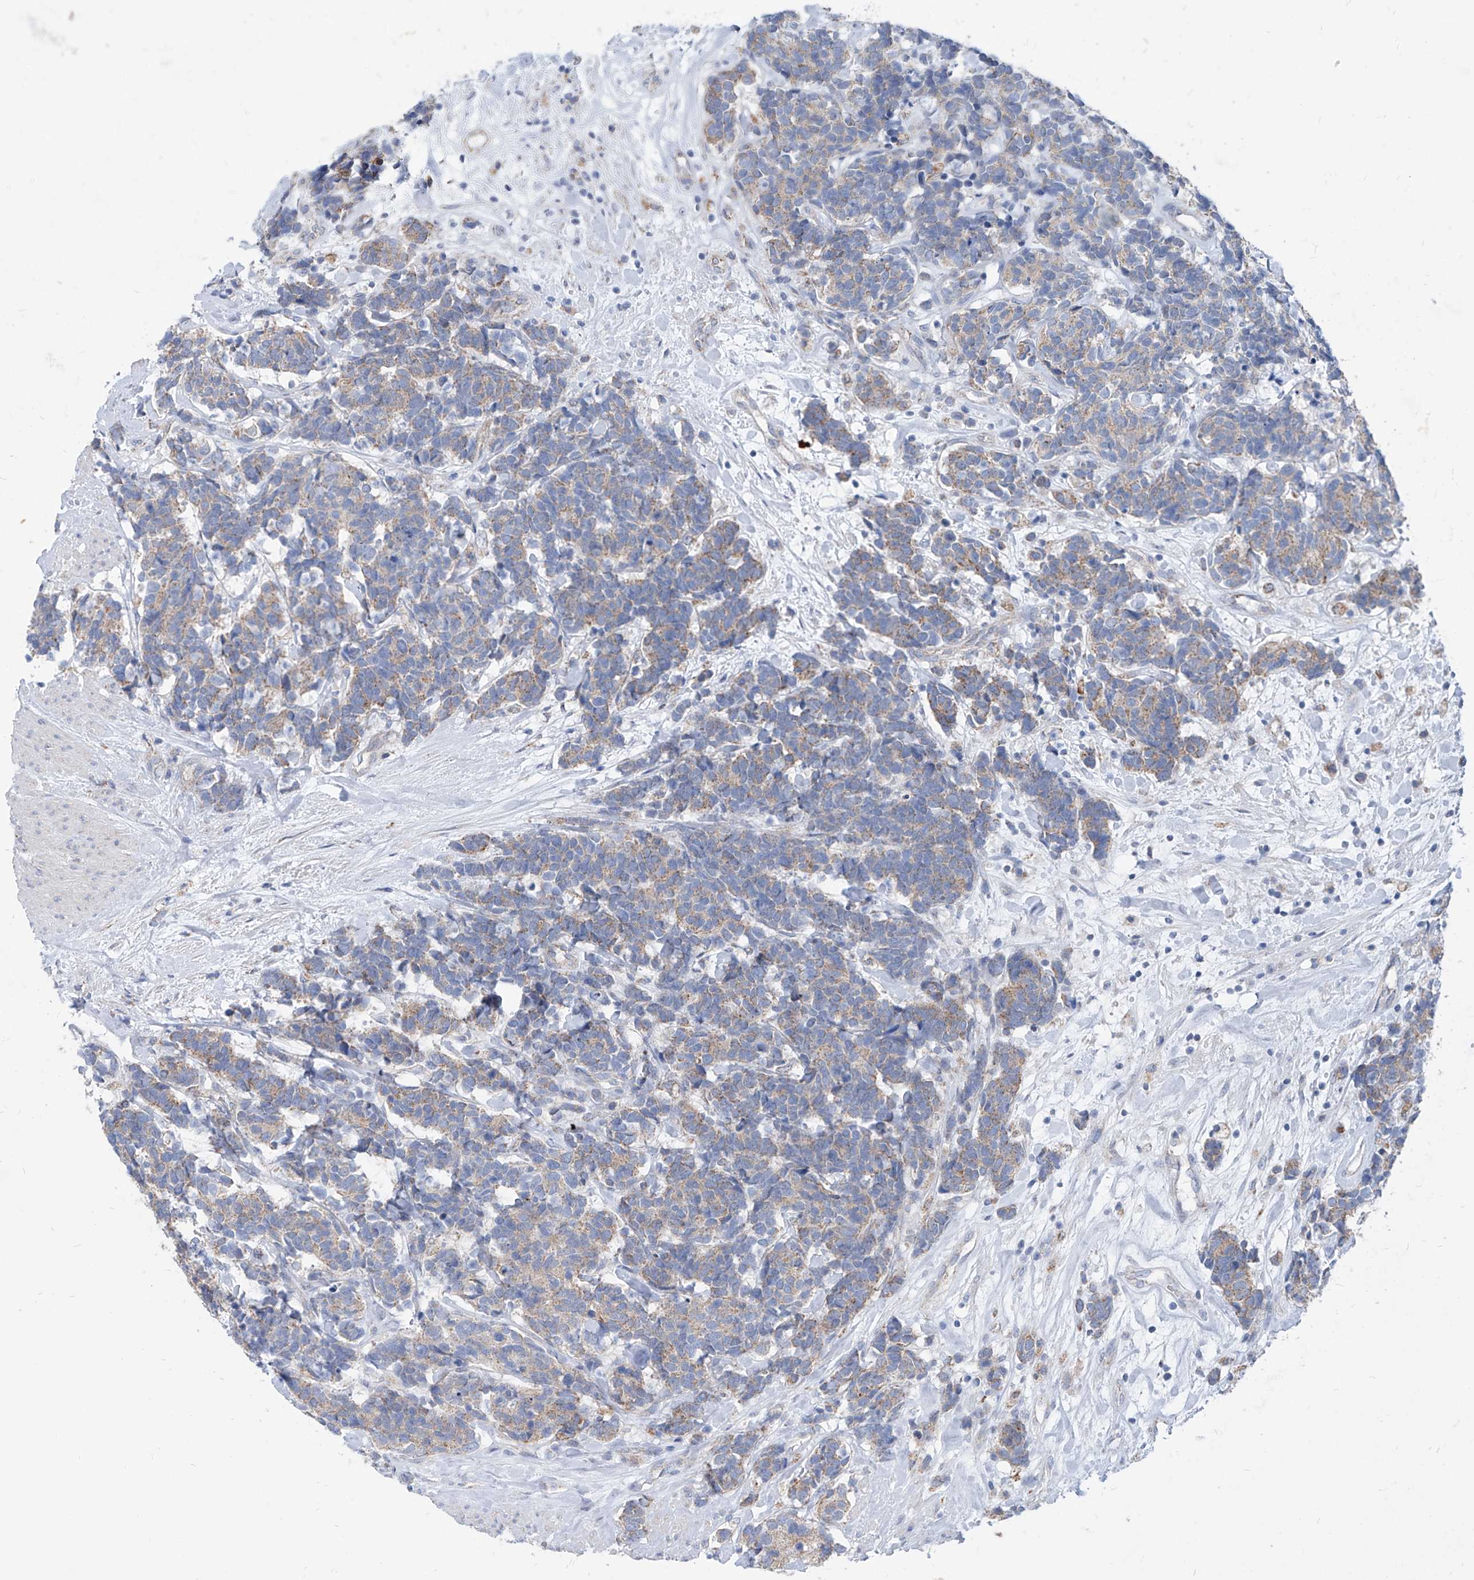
{"staining": {"intensity": "weak", "quantity": "25%-75%", "location": "cytoplasmic/membranous"}, "tissue": "carcinoid", "cell_type": "Tumor cells", "image_type": "cancer", "snomed": [{"axis": "morphology", "description": "Carcinoma, NOS"}, {"axis": "morphology", "description": "Carcinoid, malignant, NOS"}, {"axis": "topography", "description": "Urinary bladder"}], "caption": "Protein staining of carcinoid tissue reveals weak cytoplasmic/membranous staining in about 25%-75% of tumor cells.", "gene": "AGPS", "patient": {"sex": "male", "age": 57}}